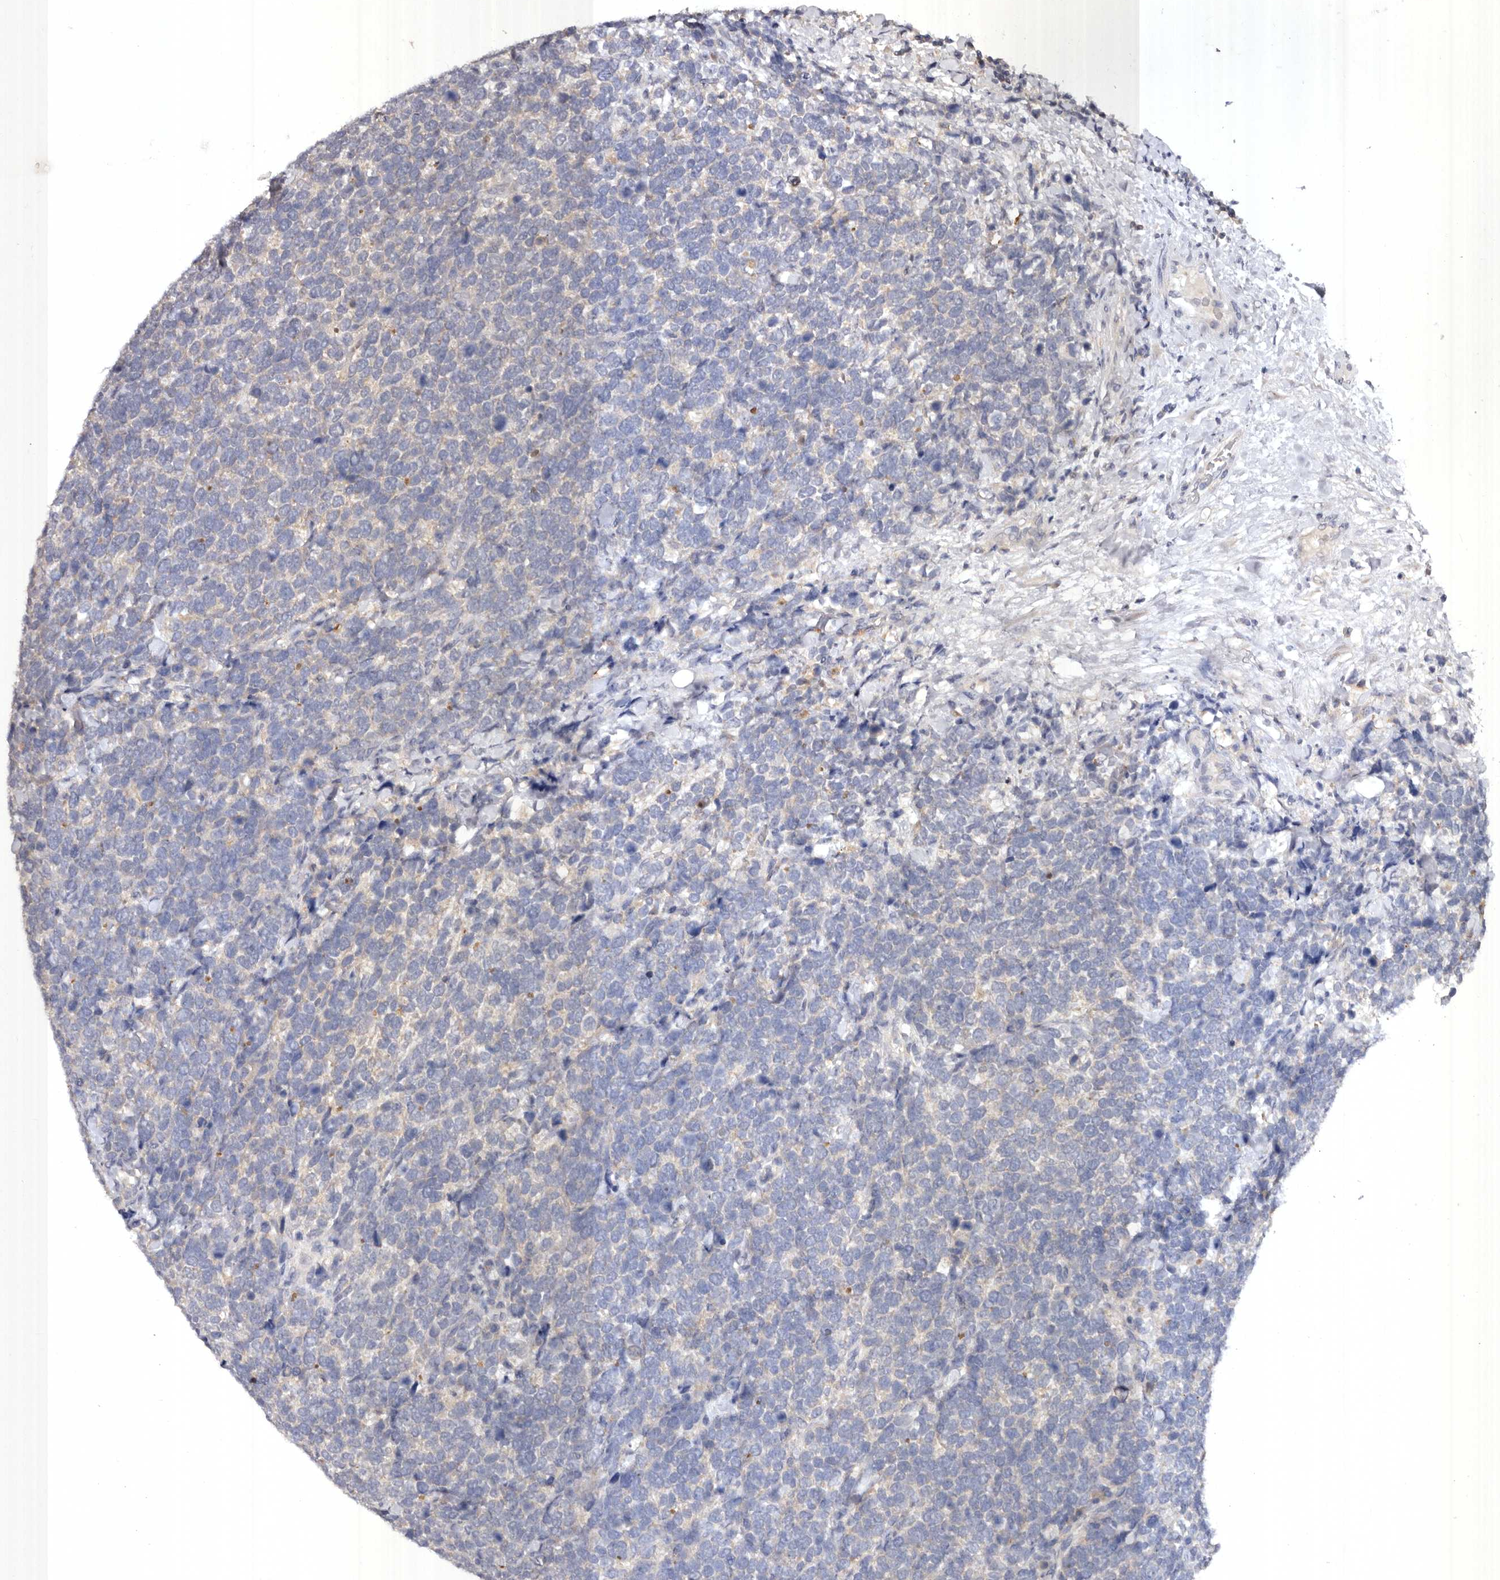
{"staining": {"intensity": "negative", "quantity": "none", "location": "none"}, "tissue": "urothelial cancer", "cell_type": "Tumor cells", "image_type": "cancer", "snomed": [{"axis": "morphology", "description": "Urothelial carcinoma, High grade"}, {"axis": "topography", "description": "Urinary bladder"}], "caption": "Immunohistochemical staining of human urothelial carcinoma (high-grade) demonstrates no significant positivity in tumor cells.", "gene": "EDEM1", "patient": {"sex": "female", "age": 82}}